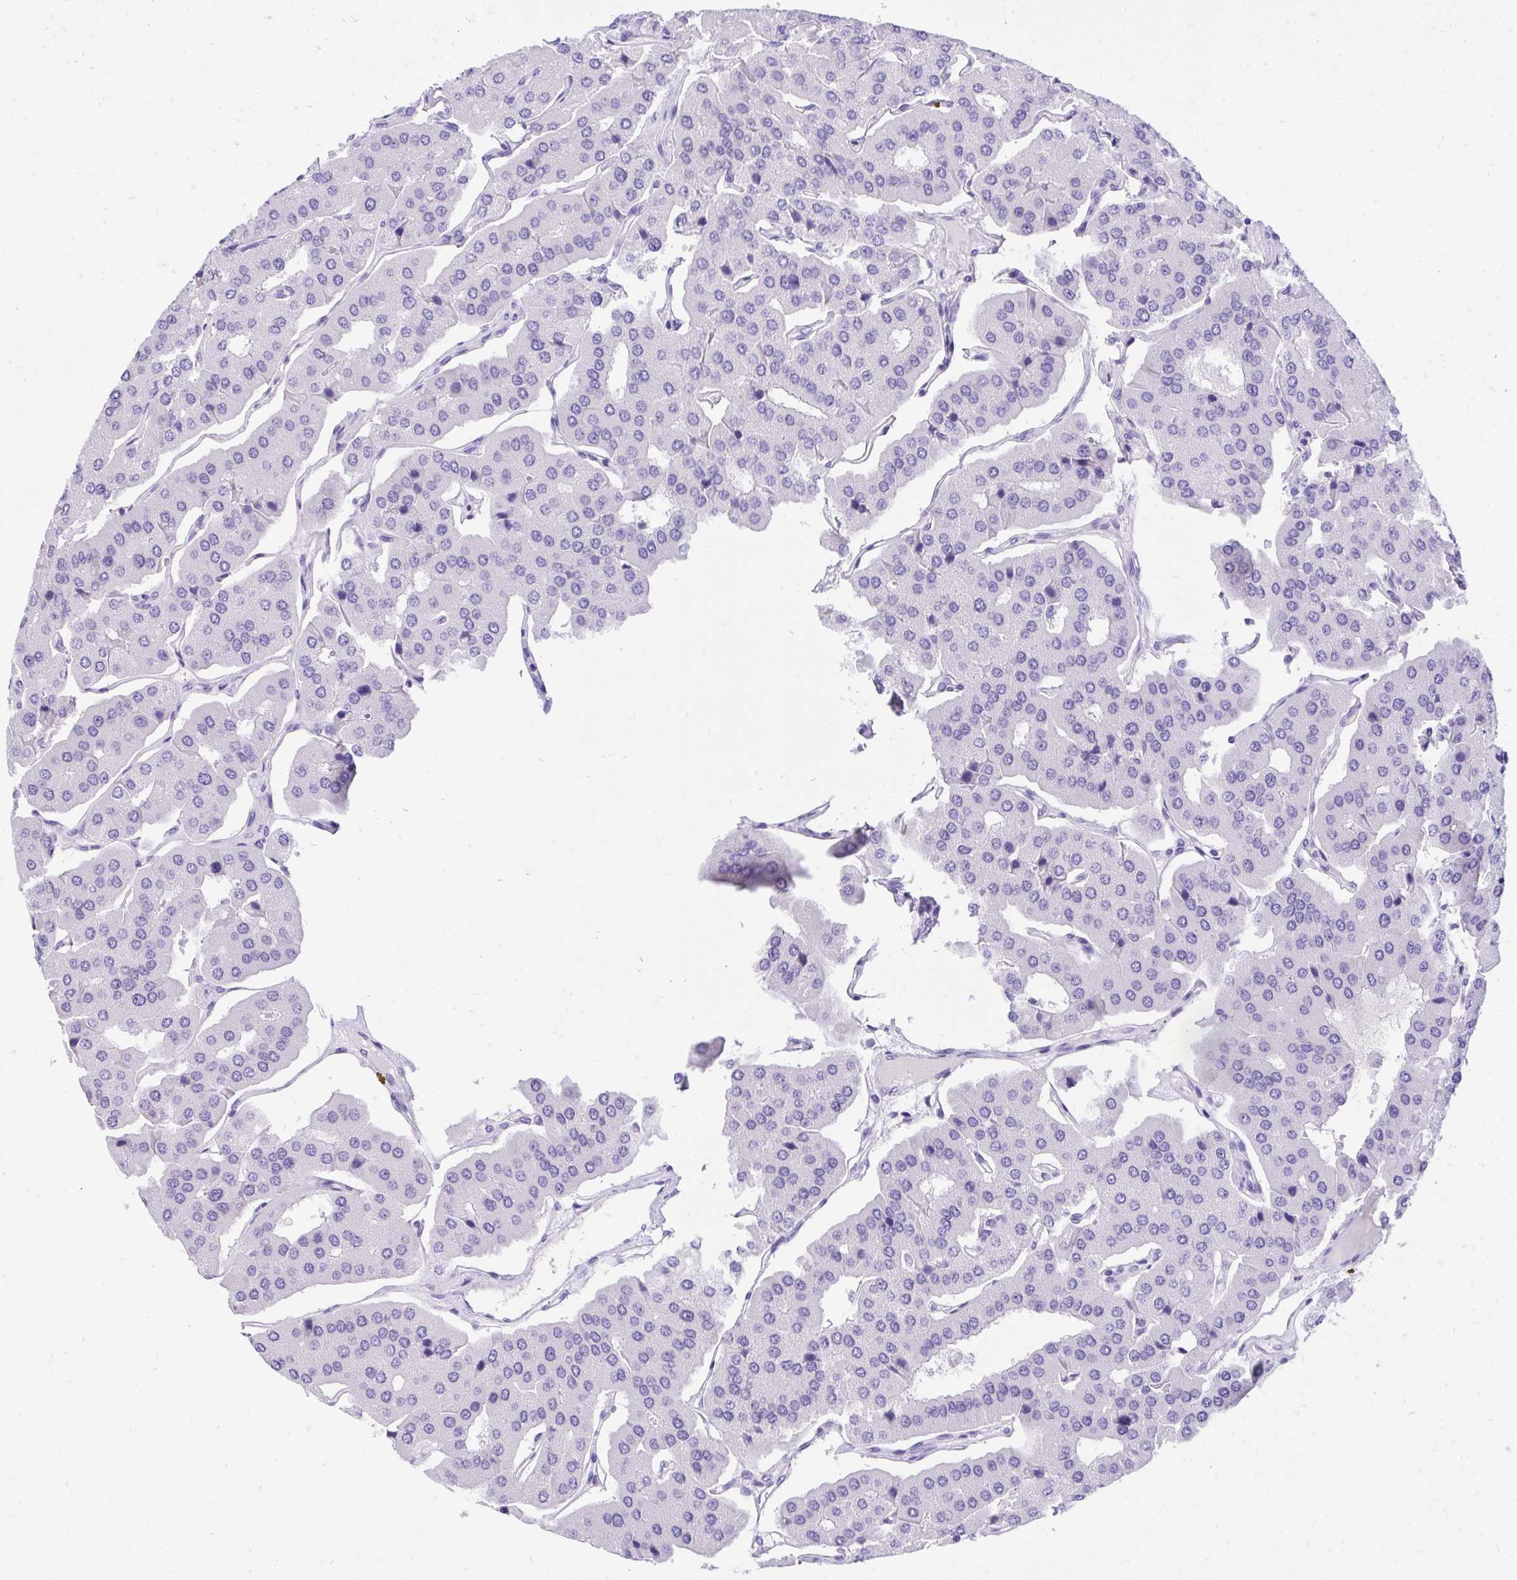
{"staining": {"intensity": "negative", "quantity": "none", "location": "none"}, "tissue": "parathyroid gland", "cell_type": "Glandular cells", "image_type": "normal", "snomed": [{"axis": "morphology", "description": "Normal tissue, NOS"}, {"axis": "morphology", "description": "Adenoma, NOS"}, {"axis": "topography", "description": "Parathyroid gland"}], "caption": "DAB (3,3'-diaminobenzidine) immunohistochemical staining of unremarkable parathyroid gland exhibits no significant staining in glandular cells. (Stains: DAB (3,3'-diaminobenzidine) IHC with hematoxylin counter stain, Microscopy: brightfield microscopy at high magnification).", "gene": "KCNN4", "patient": {"sex": "female", "age": 86}}